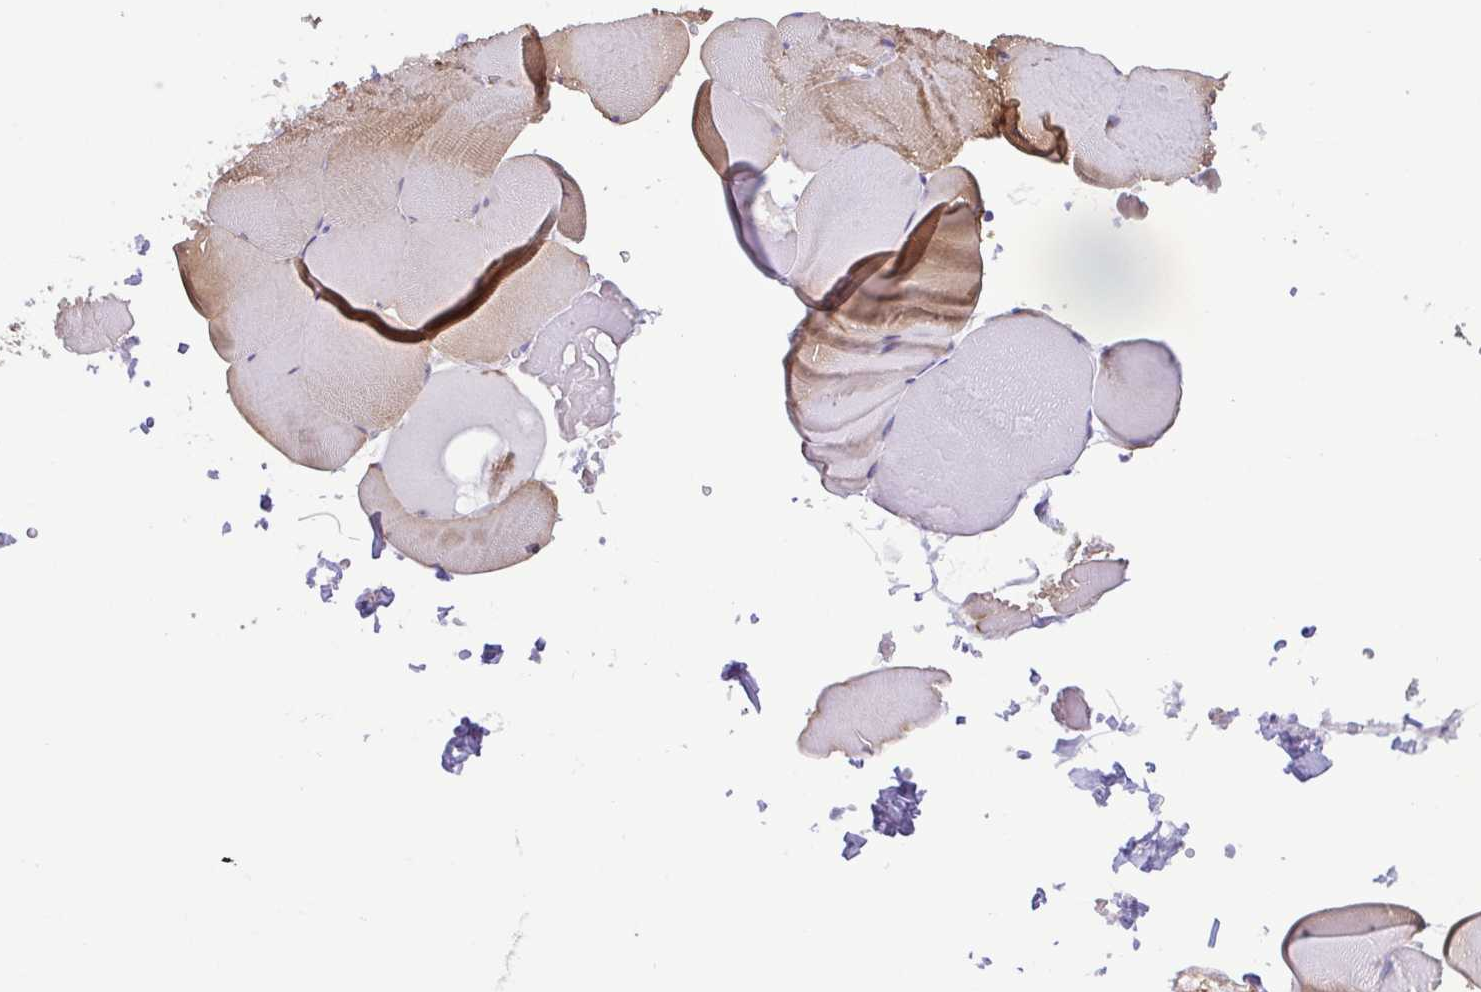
{"staining": {"intensity": "weak", "quantity": "25%-75%", "location": "cytoplasmic/membranous"}, "tissue": "skeletal muscle", "cell_type": "Myocytes", "image_type": "normal", "snomed": [{"axis": "morphology", "description": "Normal tissue, NOS"}, {"axis": "topography", "description": "Skeletal muscle"}, {"axis": "topography", "description": "Head-Neck"}], "caption": "Myocytes demonstrate low levels of weak cytoplasmic/membranous positivity in about 25%-75% of cells in normal human skeletal muscle. Nuclei are stained in blue.", "gene": "MYL7", "patient": {"sex": "male", "age": 66}}